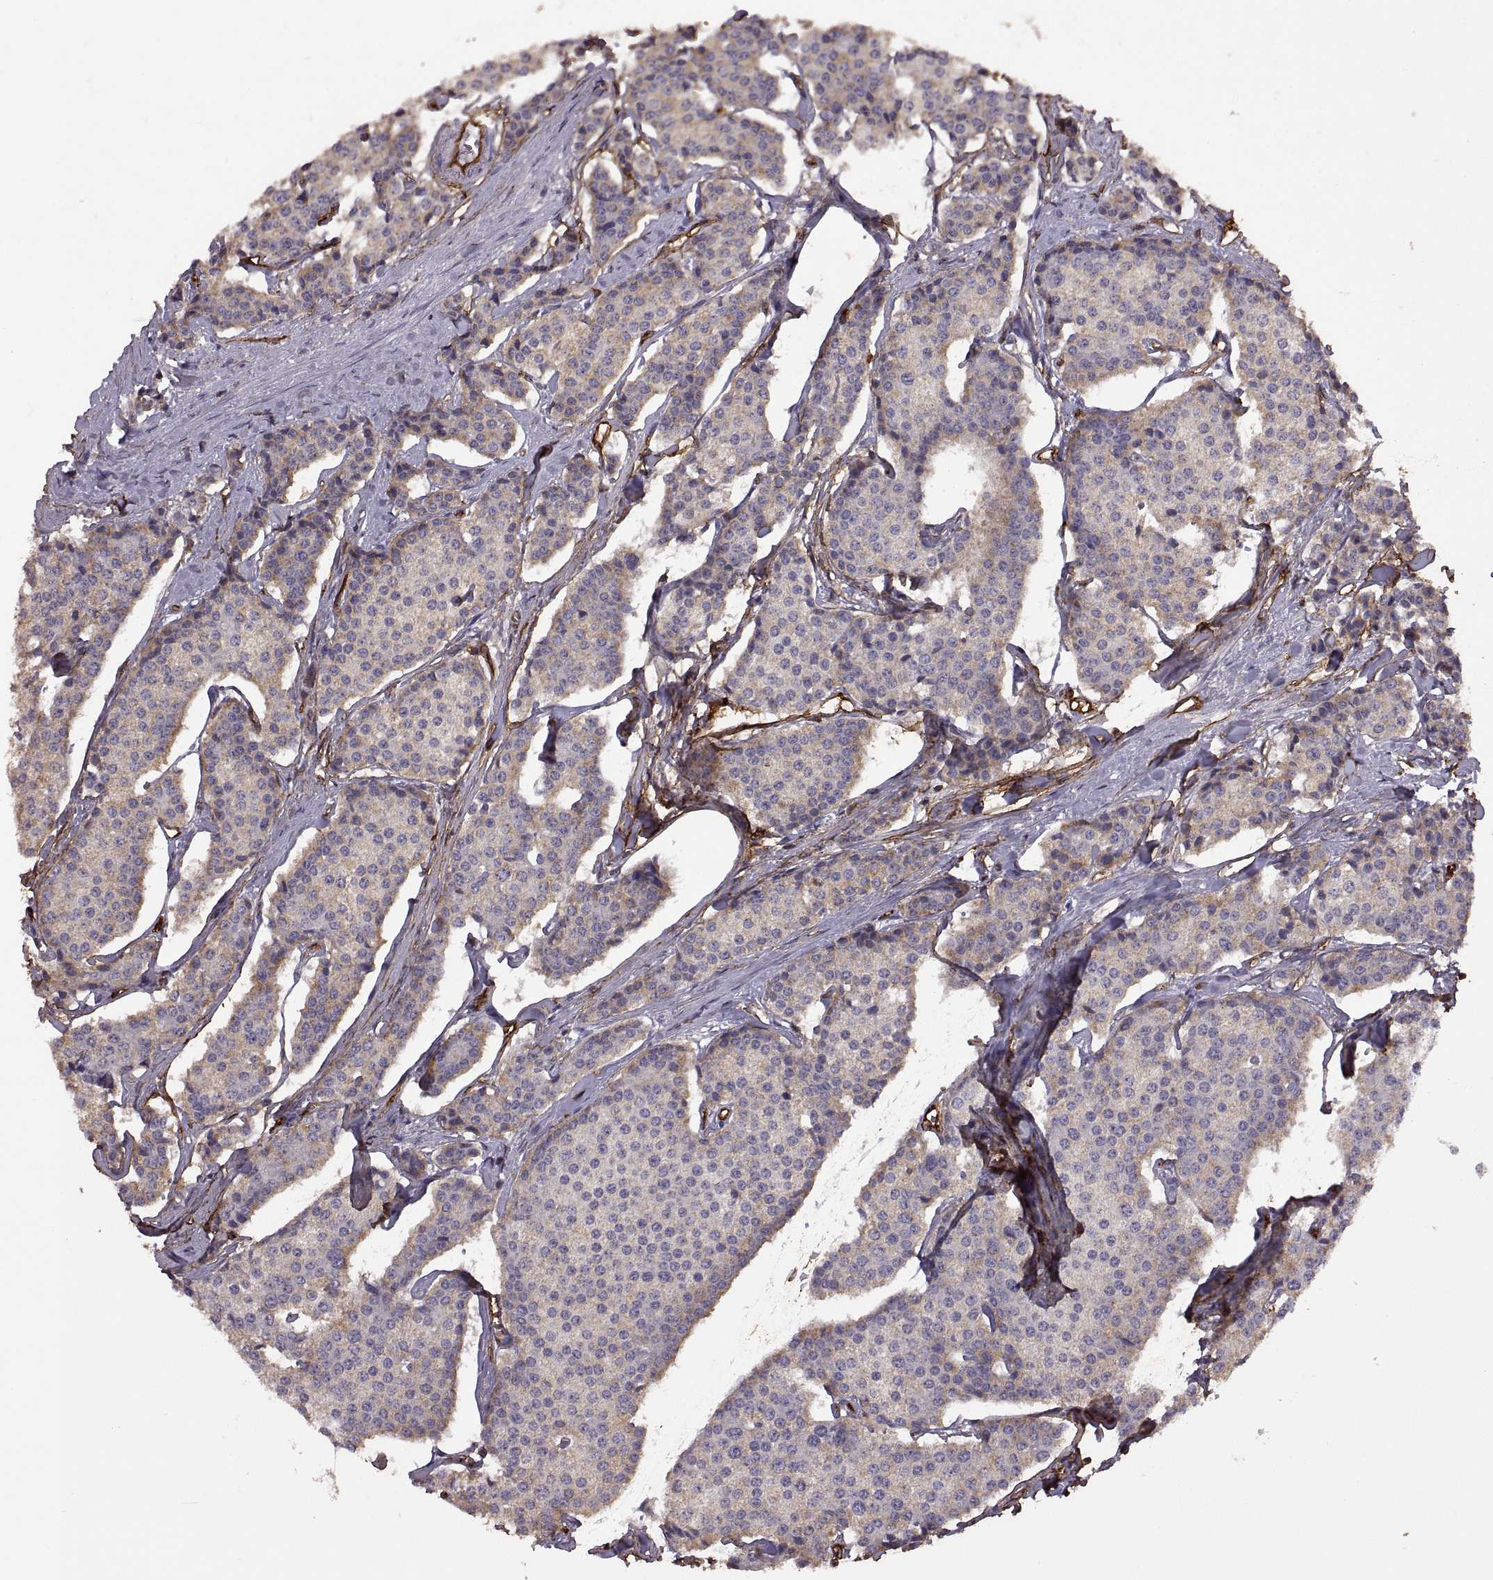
{"staining": {"intensity": "weak", "quantity": ">75%", "location": "cytoplasmic/membranous"}, "tissue": "carcinoid", "cell_type": "Tumor cells", "image_type": "cancer", "snomed": [{"axis": "morphology", "description": "Carcinoid, malignant, NOS"}, {"axis": "topography", "description": "Small intestine"}], "caption": "DAB (3,3'-diaminobenzidine) immunohistochemical staining of human carcinoid (malignant) displays weak cytoplasmic/membranous protein positivity in approximately >75% of tumor cells. Immunohistochemistry (ihc) stains the protein in brown and the nuclei are stained blue.", "gene": "S100A10", "patient": {"sex": "female", "age": 65}}